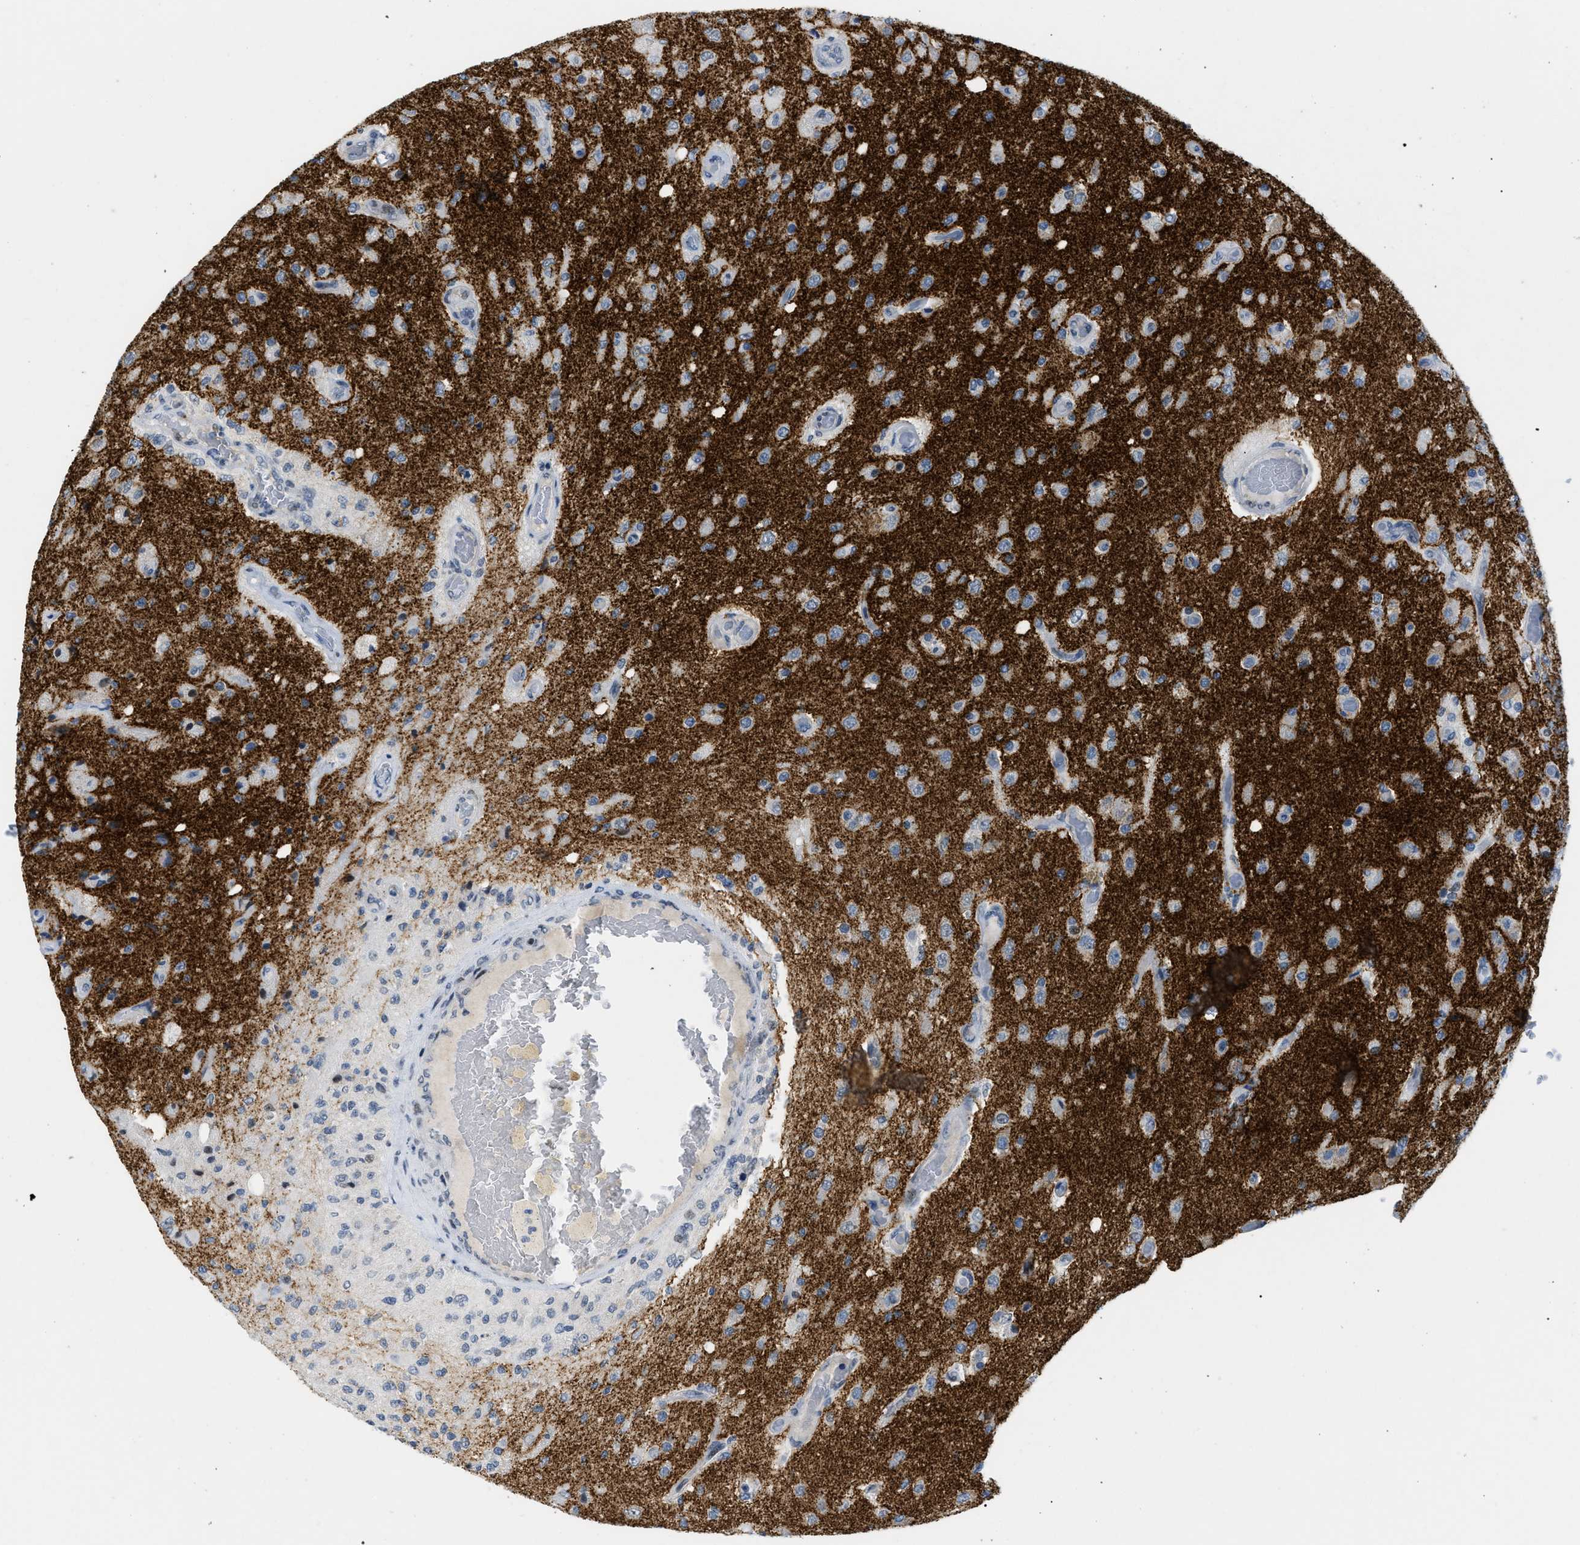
{"staining": {"intensity": "negative", "quantity": "none", "location": "none"}, "tissue": "glioma", "cell_type": "Tumor cells", "image_type": "cancer", "snomed": [{"axis": "morphology", "description": "Normal tissue, NOS"}, {"axis": "morphology", "description": "Glioma, malignant, High grade"}, {"axis": "topography", "description": "Cerebral cortex"}], "caption": "The image displays no significant expression in tumor cells of high-grade glioma (malignant). The staining was performed using DAB to visualize the protein expression in brown, while the nuclei were stained in blue with hematoxylin (Magnification: 20x).", "gene": "MED1", "patient": {"sex": "male", "age": 77}}